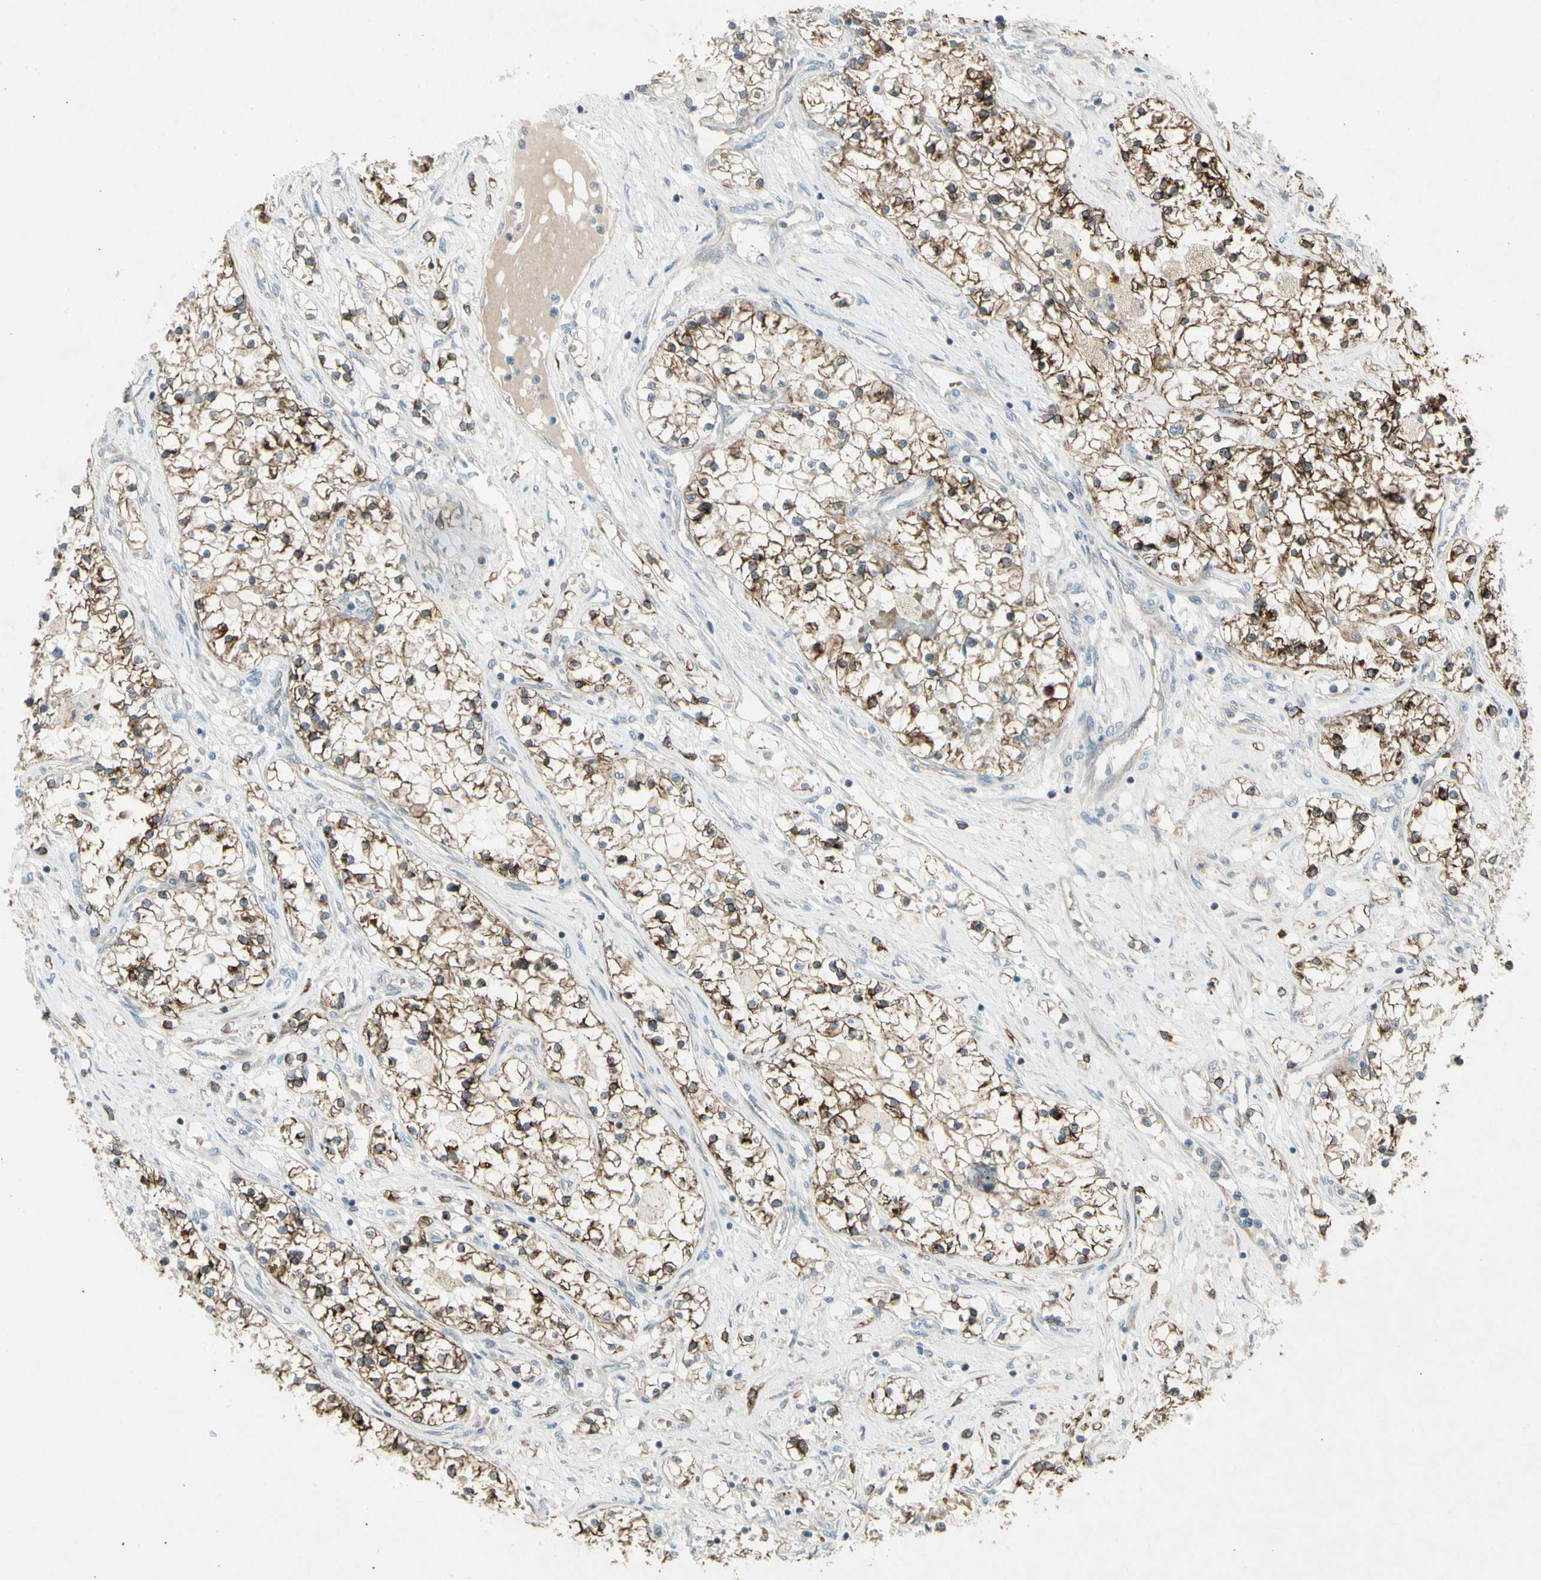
{"staining": {"intensity": "moderate", "quantity": ">75%", "location": "cytoplasmic/membranous"}, "tissue": "renal cancer", "cell_type": "Tumor cells", "image_type": "cancer", "snomed": [{"axis": "morphology", "description": "Adenocarcinoma, NOS"}, {"axis": "topography", "description": "Kidney"}], "caption": "Renal cancer (adenocarcinoma) stained for a protein (brown) displays moderate cytoplasmic/membranous positive positivity in approximately >75% of tumor cells.", "gene": "PANK2", "patient": {"sex": "male", "age": 68}}